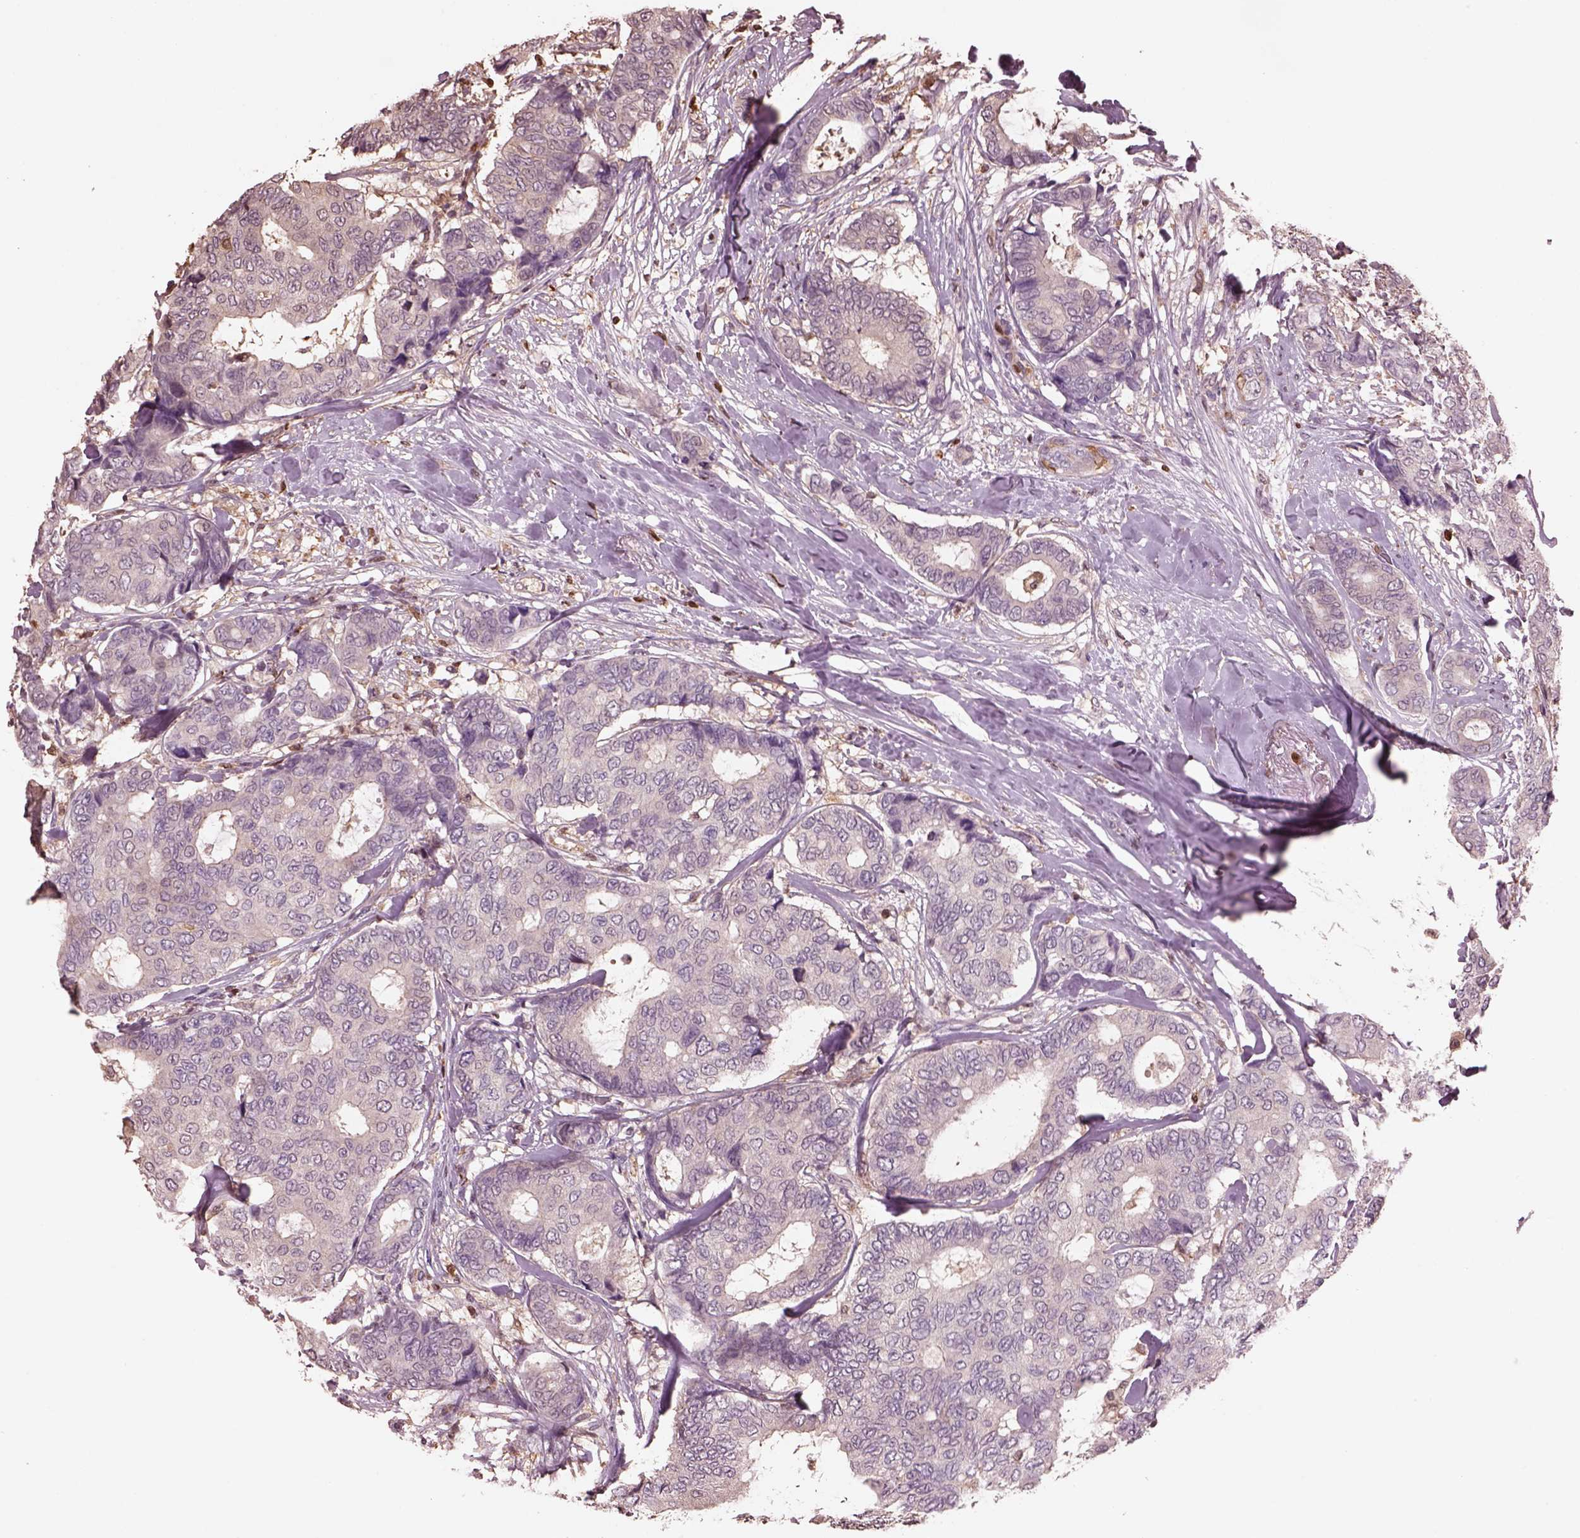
{"staining": {"intensity": "weak", "quantity": ">75%", "location": "cytoplasmic/membranous"}, "tissue": "breast cancer", "cell_type": "Tumor cells", "image_type": "cancer", "snomed": [{"axis": "morphology", "description": "Duct carcinoma"}, {"axis": "topography", "description": "Breast"}], "caption": "A brown stain shows weak cytoplasmic/membranous staining of a protein in breast cancer tumor cells.", "gene": "IL31RA", "patient": {"sex": "female", "age": 75}}